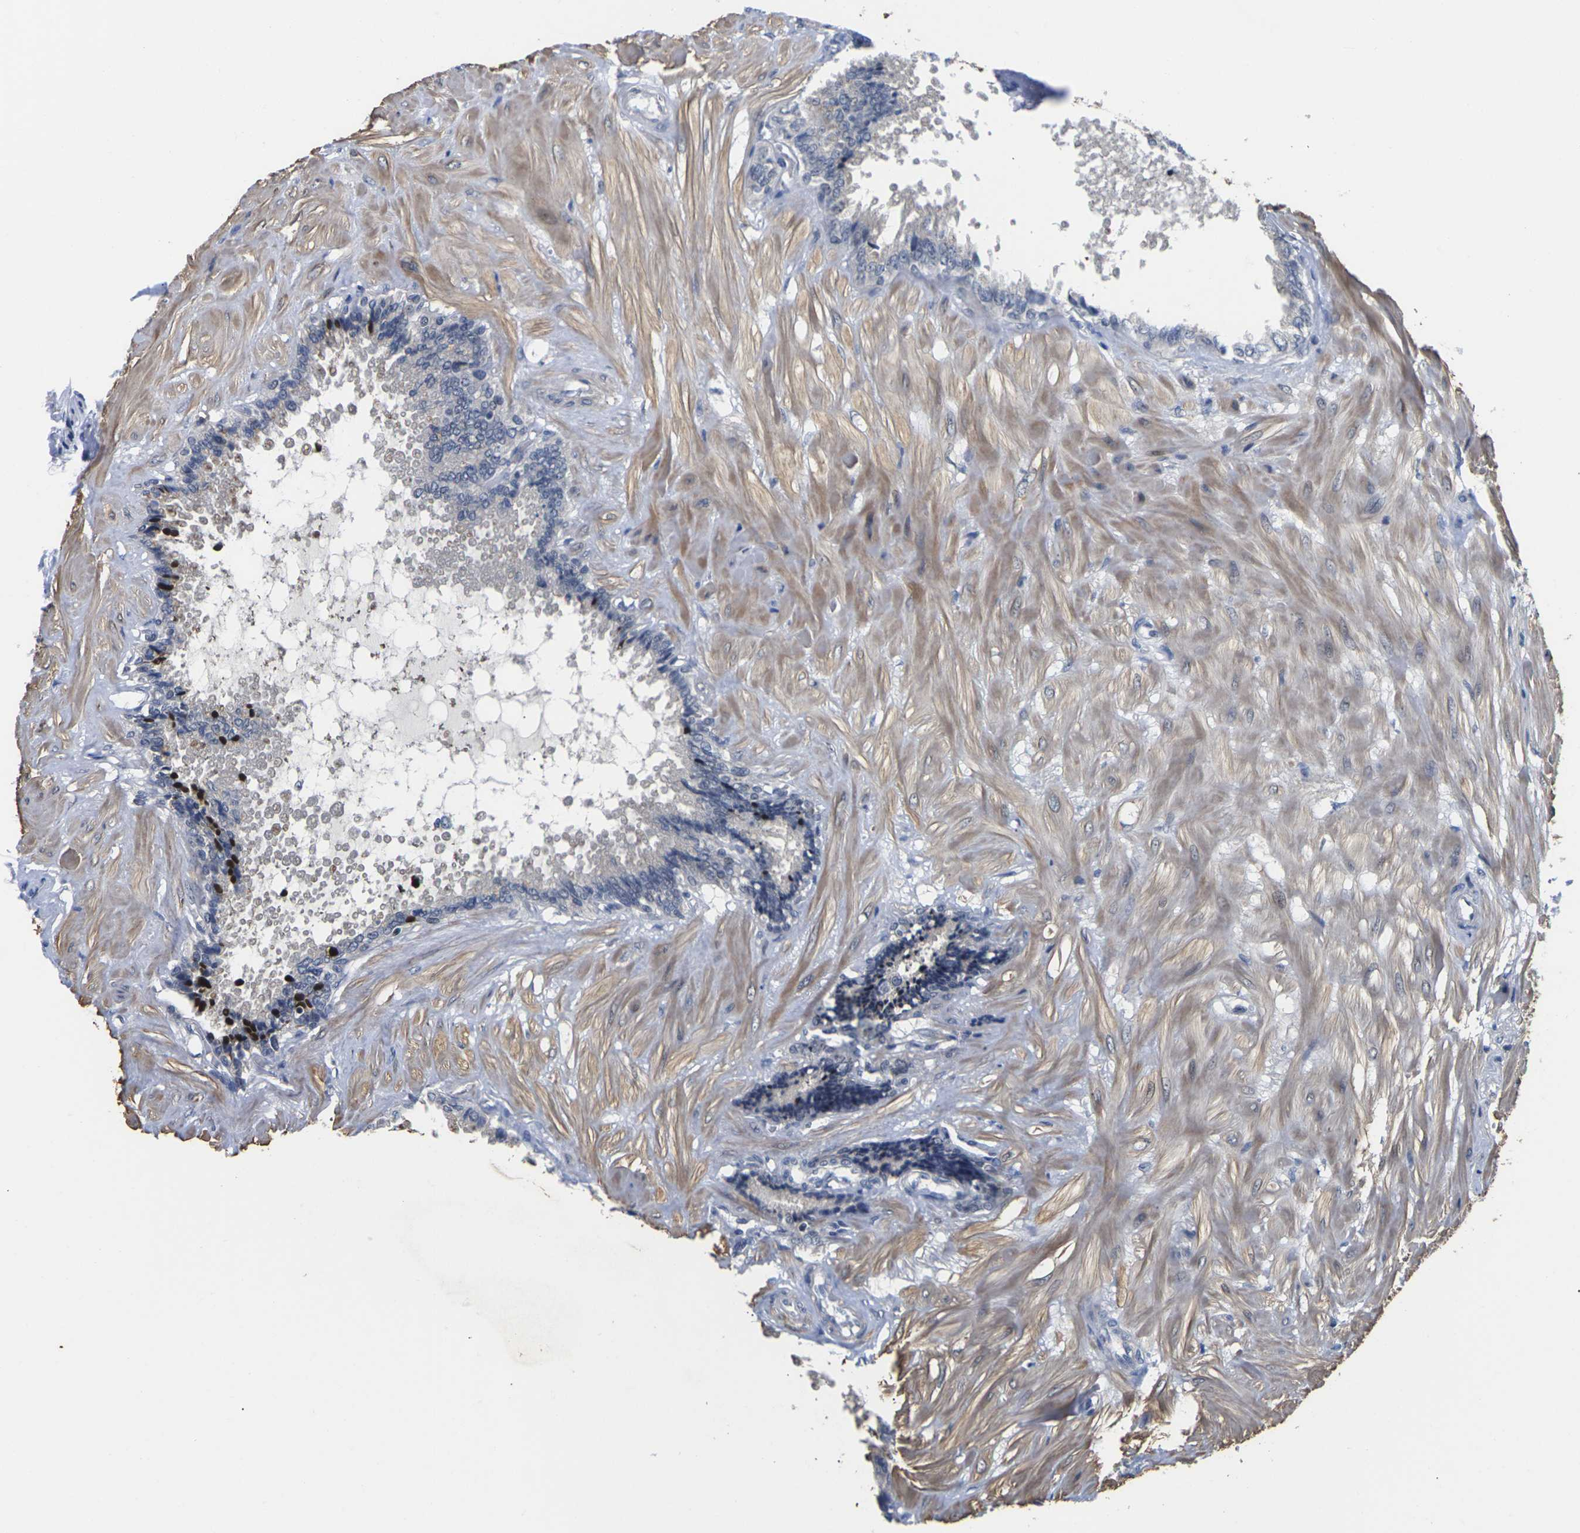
{"staining": {"intensity": "negative", "quantity": "none", "location": "none"}, "tissue": "seminal vesicle", "cell_type": "Glandular cells", "image_type": "normal", "snomed": [{"axis": "morphology", "description": "Normal tissue, NOS"}, {"axis": "topography", "description": "Seminal veicle"}], "caption": "Immunohistochemical staining of unremarkable human seminal vesicle demonstrates no significant expression in glandular cells. The staining is performed using DAB (3,3'-diaminobenzidine) brown chromogen with nuclei counter-stained in using hematoxylin.", "gene": "ST6GAL2", "patient": {"sex": "male", "age": 46}}